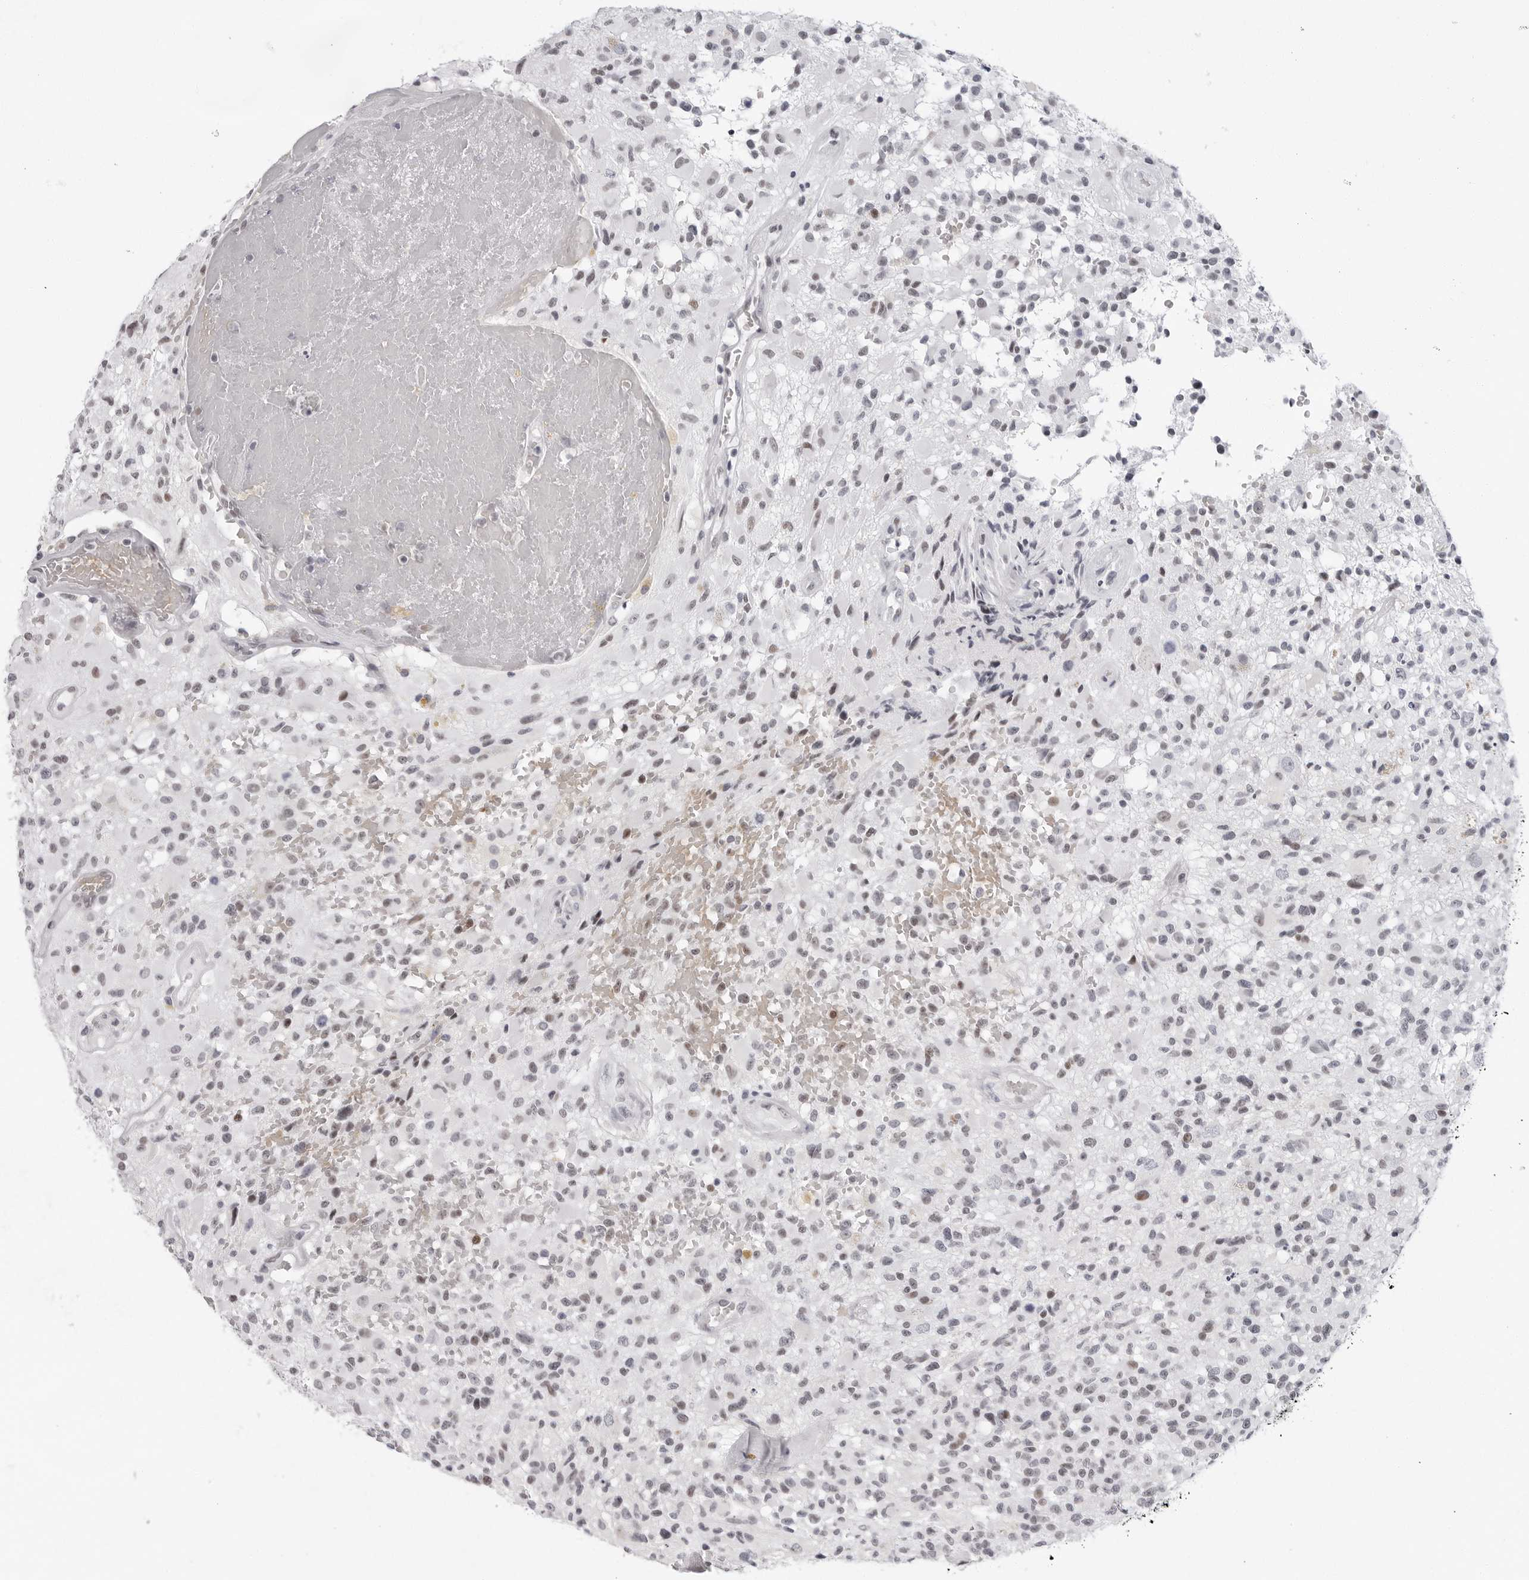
{"staining": {"intensity": "weak", "quantity": "25%-75%", "location": "nuclear"}, "tissue": "glioma", "cell_type": "Tumor cells", "image_type": "cancer", "snomed": [{"axis": "morphology", "description": "Glioma, malignant, High grade"}, {"axis": "morphology", "description": "Glioblastoma, NOS"}, {"axis": "topography", "description": "Brain"}], "caption": "Human glioblastoma stained for a protein (brown) reveals weak nuclear positive expression in approximately 25%-75% of tumor cells.", "gene": "VEZF1", "patient": {"sex": "male", "age": 60}}